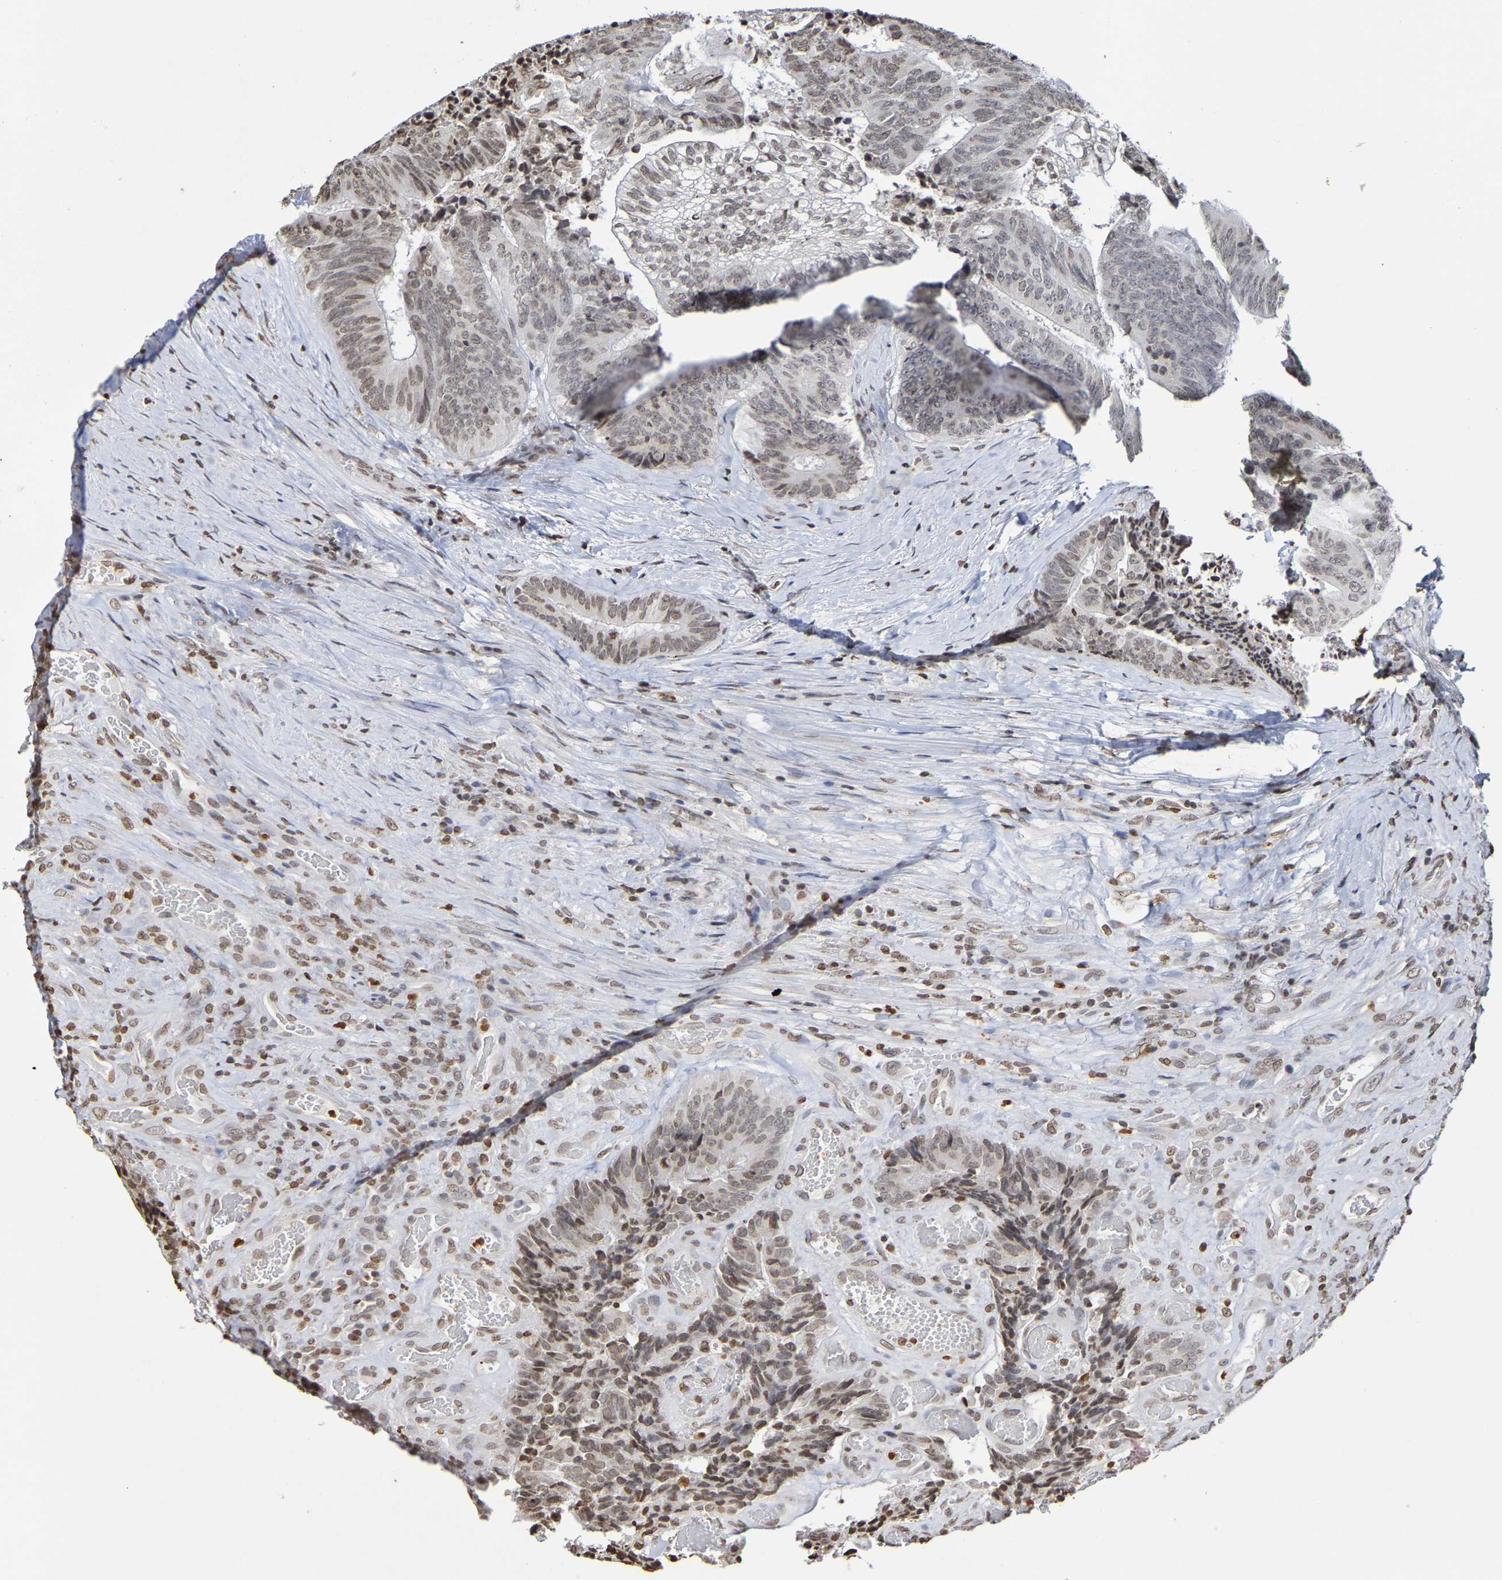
{"staining": {"intensity": "weak", "quantity": ">75%", "location": "nuclear"}, "tissue": "colorectal cancer", "cell_type": "Tumor cells", "image_type": "cancer", "snomed": [{"axis": "morphology", "description": "Adenocarcinoma, NOS"}, {"axis": "topography", "description": "Rectum"}], "caption": "Colorectal adenocarcinoma stained for a protein displays weak nuclear positivity in tumor cells. (DAB (3,3'-diaminobenzidine) = brown stain, brightfield microscopy at high magnification).", "gene": "ATF4", "patient": {"sex": "male", "age": 72}}